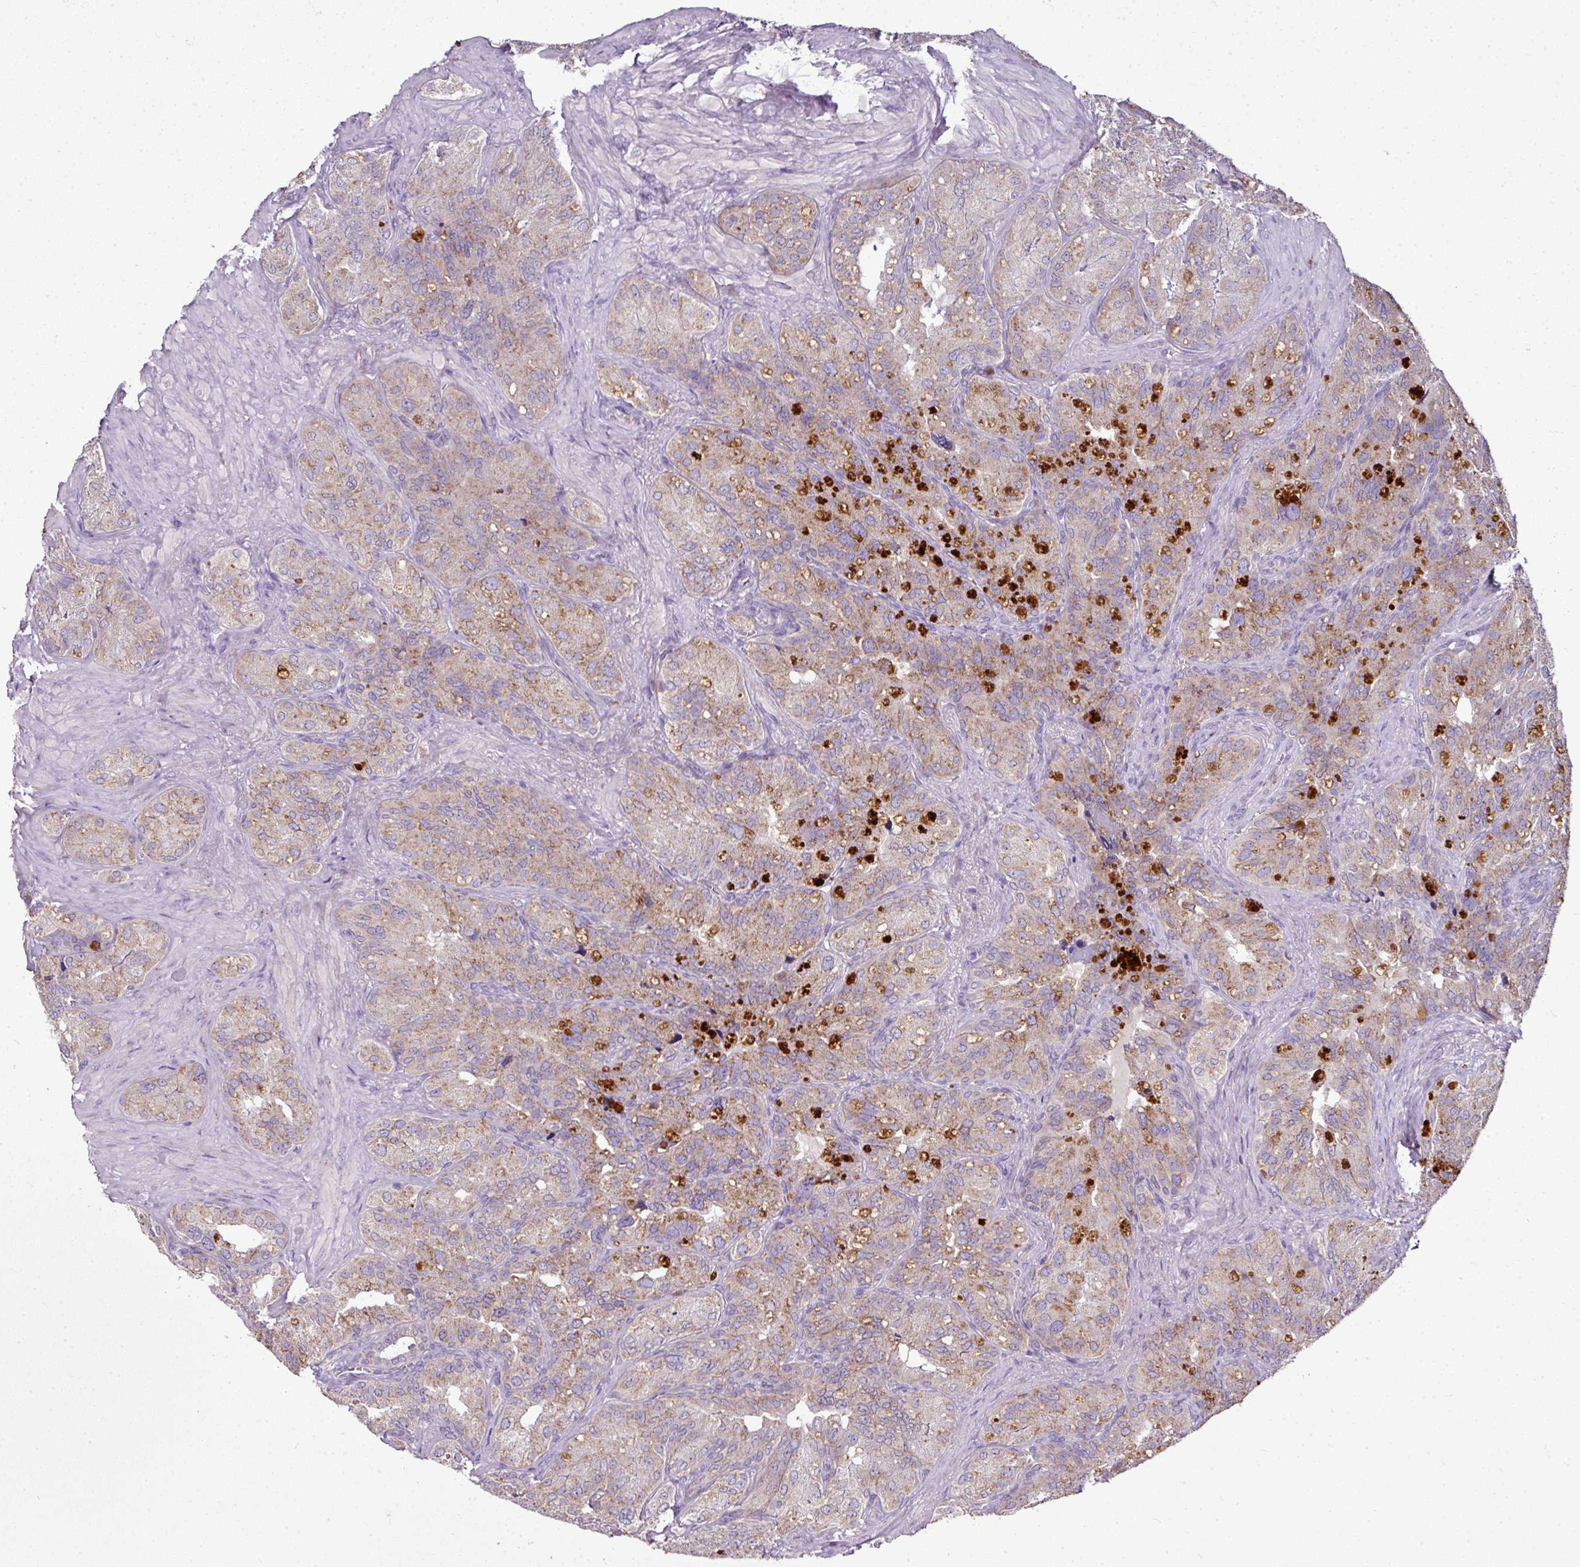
{"staining": {"intensity": "moderate", "quantity": "25%-75%", "location": "cytoplasmic/membranous"}, "tissue": "seminal vesicle", "cell_type": "Glandular cells", "image_type": "normal", "snomed": [{"axis": "morphology", "description": "Normal tissue, NOS"}, {"axis": "topography", "description": "Seminal veicle"}], "caption": "Immunohistochemistry image of unremarkable seminal vesicle: seminal vesicle stained using immunohistochemistry (IHC) shows medium levels of moderate protein expression localized specifically in the cytoplasmic/membranous of glandular cells, appearing as a cytoplasmic/membranous brown color.", "gene": "CAB39L", "patient": {"sex": "male", "age": 69}}